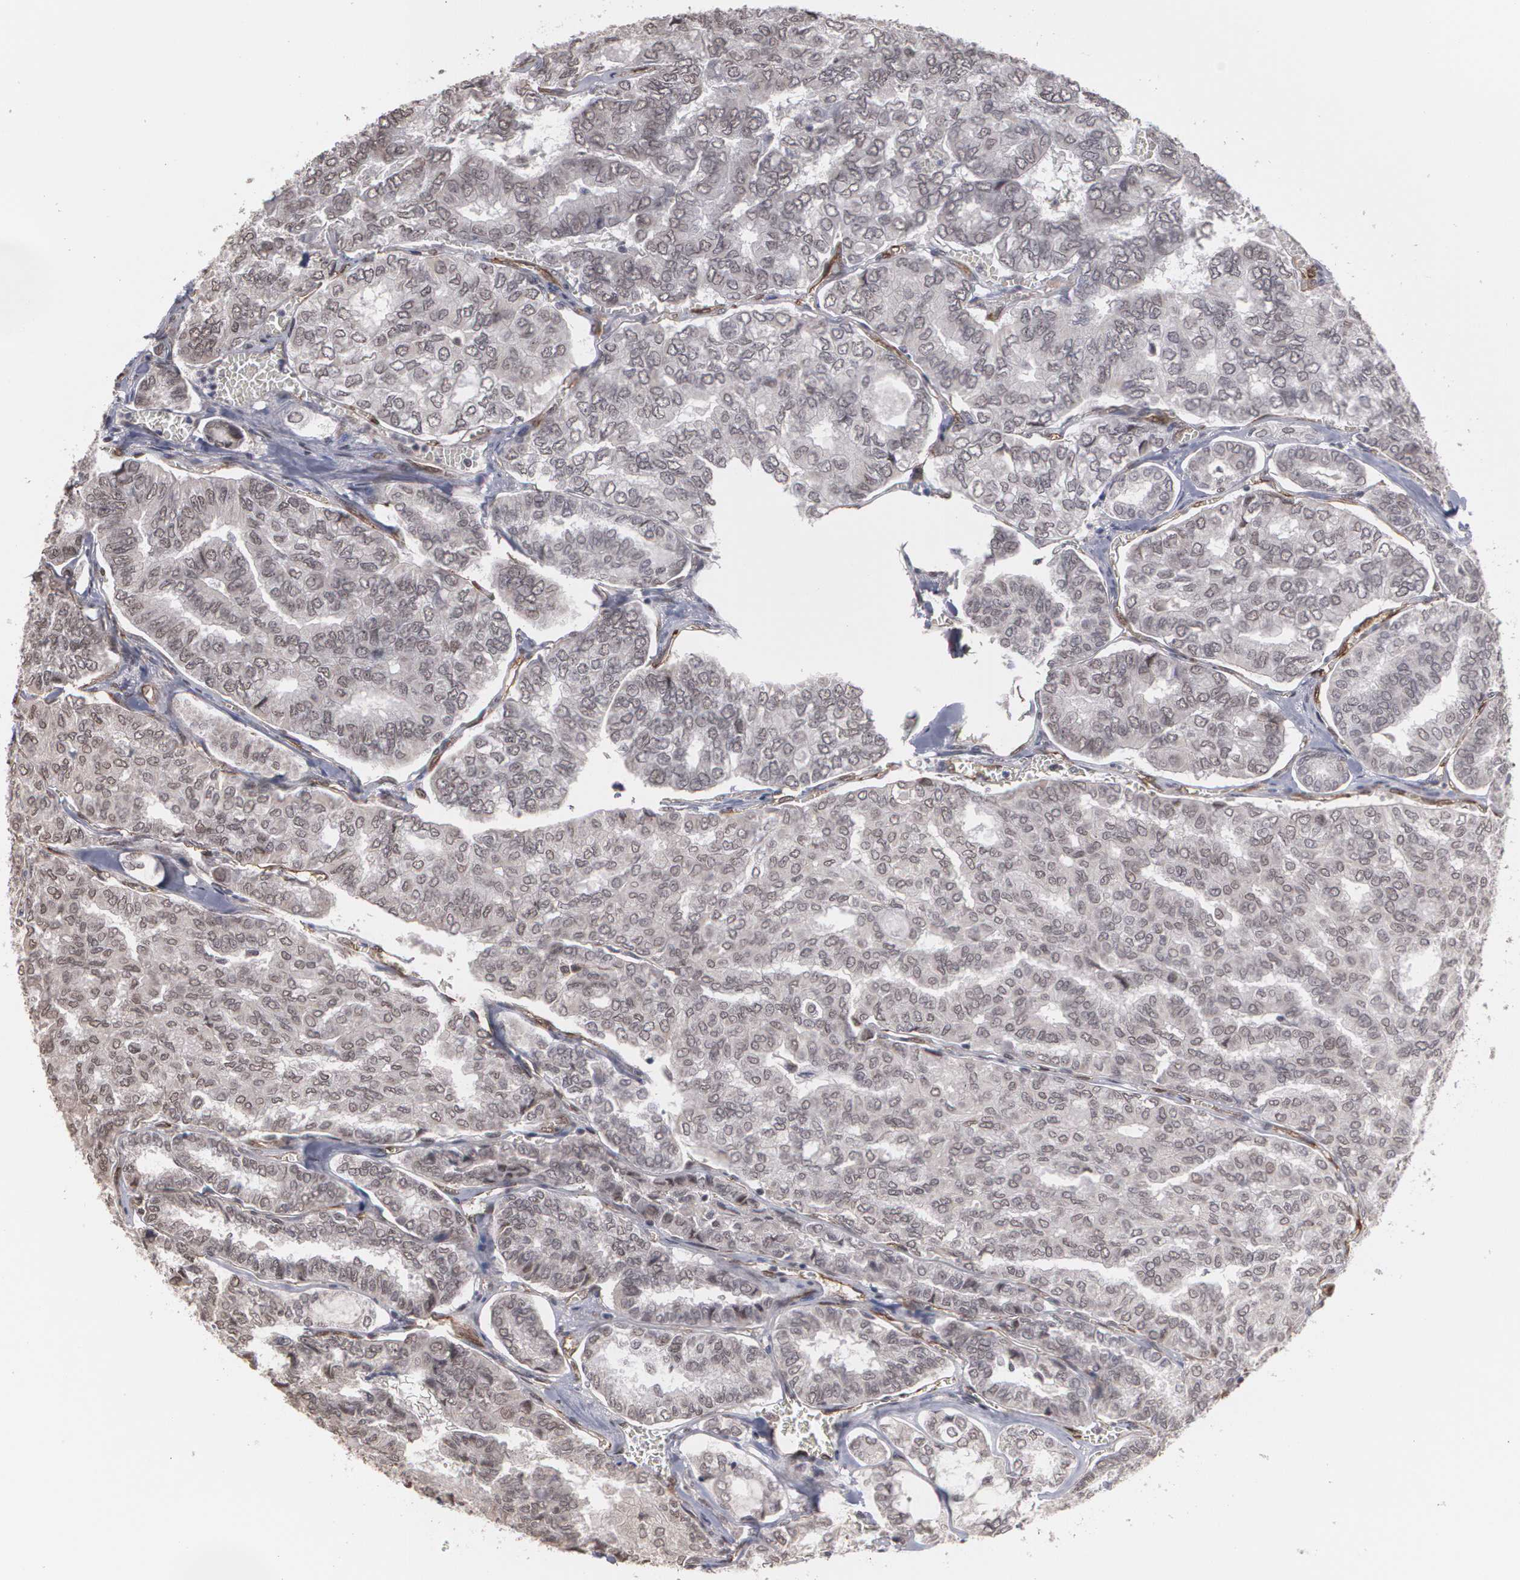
{"staining": {"intensity": "weak", "quantity": "25%-75%", "location": "nuclear"}, "tissue": "thyroid cancer", "cell_type": "Tumor cells", "image_type": "cancer", "snomed": [{"axis": "morphology", "description": "Papillary adenocarcinoma, NOS"}, {"axis": "topography", "description": "Thyroid gland"}], "caption": "A brown stain highlights weak nuclear expression of a protein in papillary adenocarcinoma (thyroid) tumor cells.", "gene": "ZNF75A", "patient": {"sex": "female", "age": 35}}